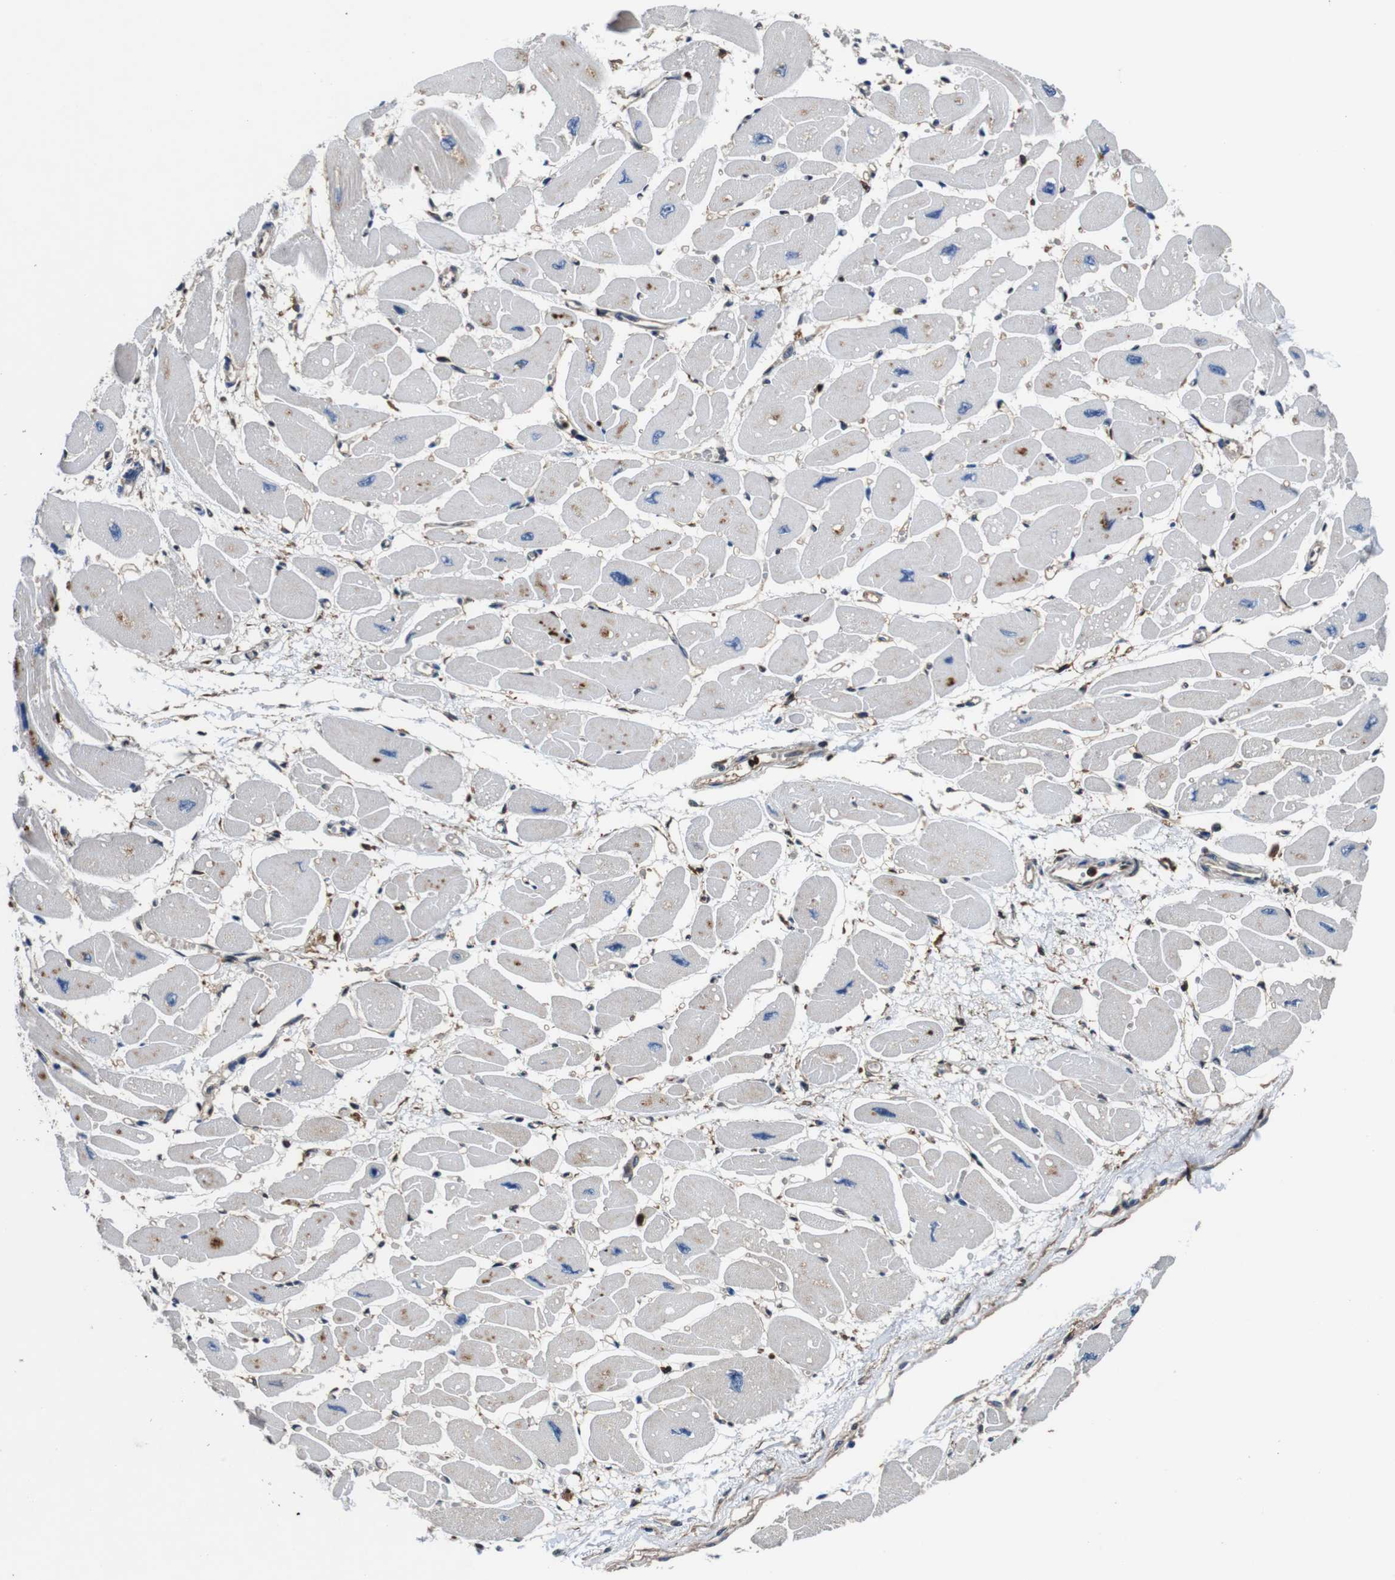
{"staining": {"intensity": "moderate", "quantity": "<25%", "location": "cytoplasmic/membranous"}, "tissue": "heart muscle", "cell_type": "Cardiomyocytes", "image_type": "normal", "snomed": [{"axis": "morphology", "description": "Normal tissue, NOS"}, {"axis": "topography", "description": "Heart"}], "caption": "This micrograph demonstrates unremarkable heart muscle stained with IHC to label a protein in brown. The cytoplasmic/membranous of cardiomyocytes show moderate positivity for the protein. Nuclei are counter-stained blue.", "gene": "ANXA1", "patient": {"sex": "female", "age": 54}}